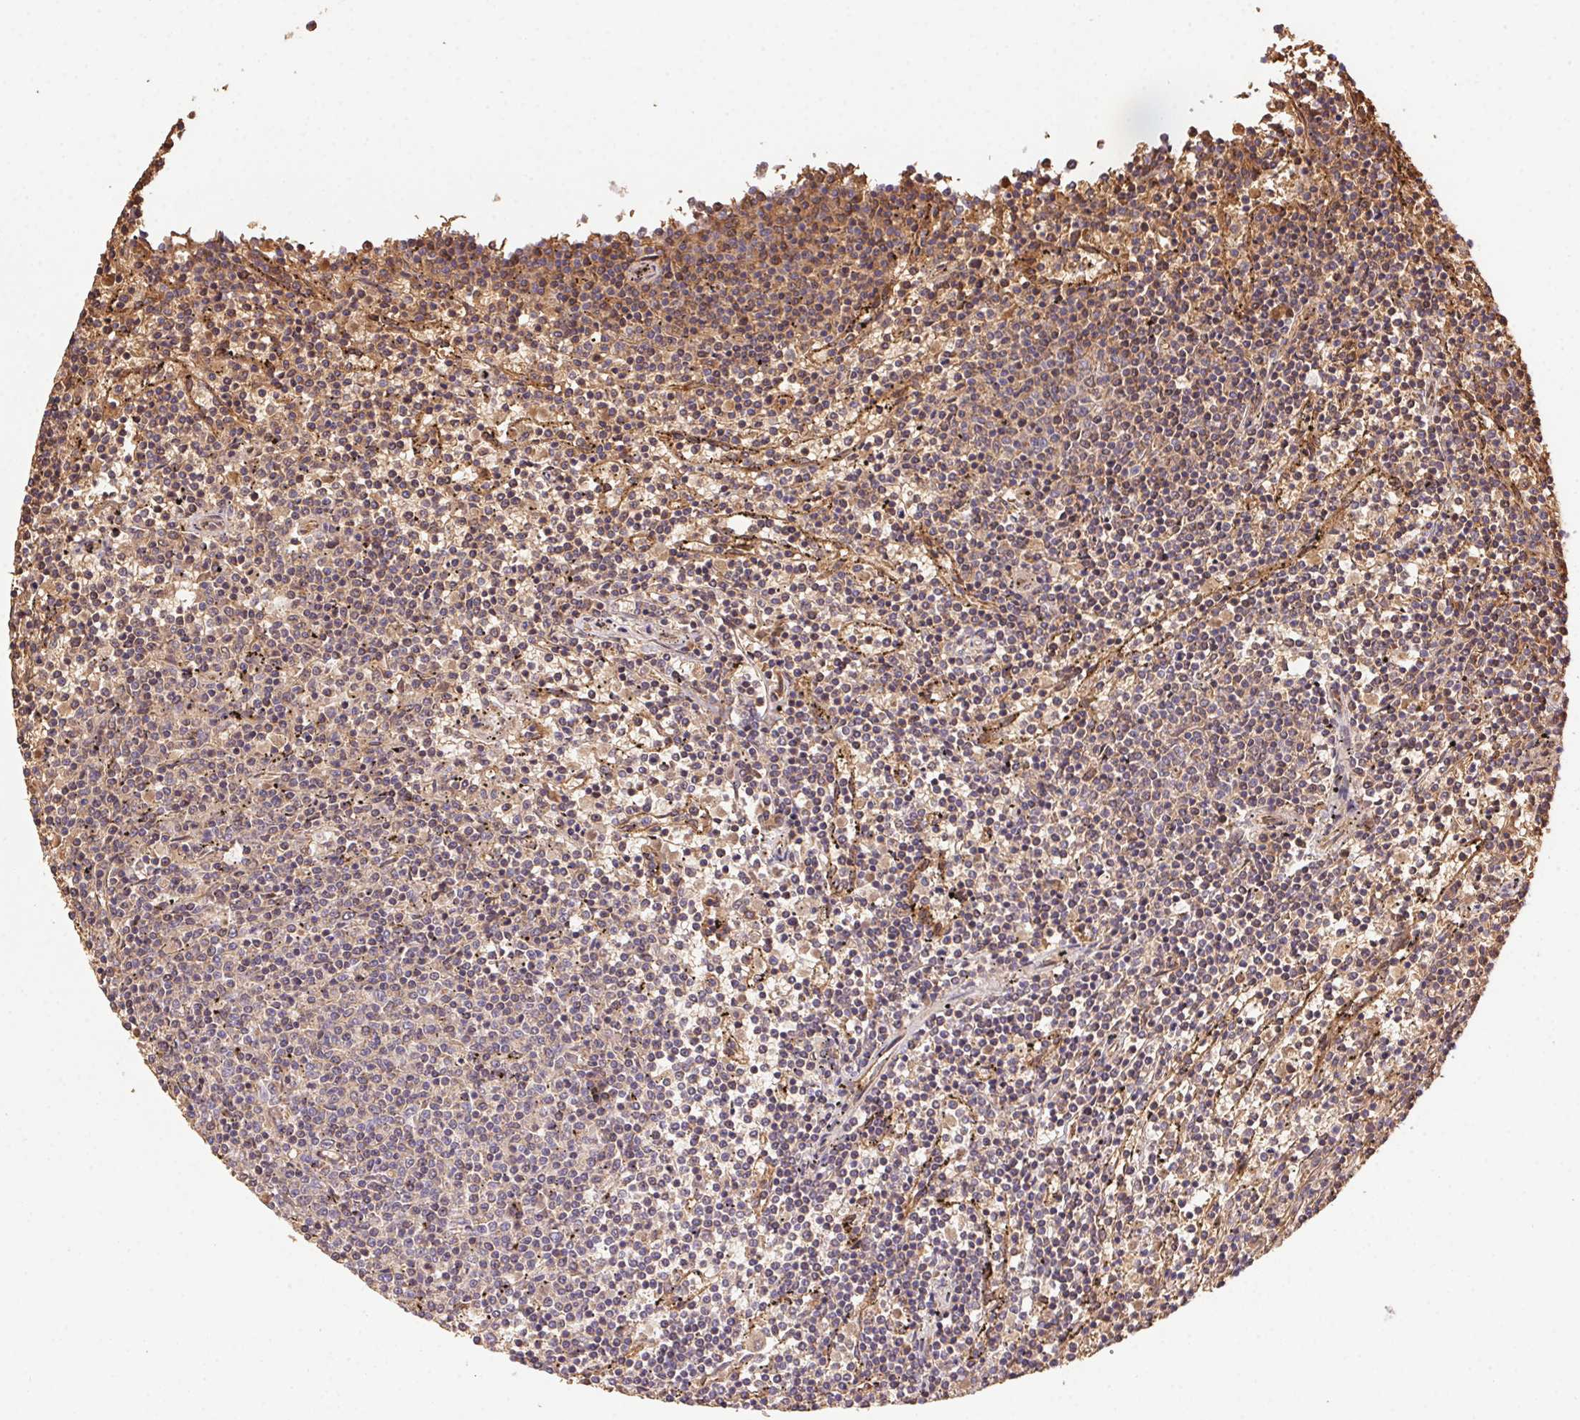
{"staining": {"intensity": "negative", "quantity": "none", "location": "none"}, "tissue": "lymphoma", "cell_type": "Tumor cells", "image_type": "cancer", "snomed": [{"axis": "morphology", "description": "Malignant lymphoma, non-Hodgkin's type, Low grade"}, {"axis": "topography", "description": "Spleen"}], "caption": "Protein analysis of lymphoma reveals no significant staining in tumor cells.", "gene": "USE1", "patient": {"sex": "female", "age": 50}}